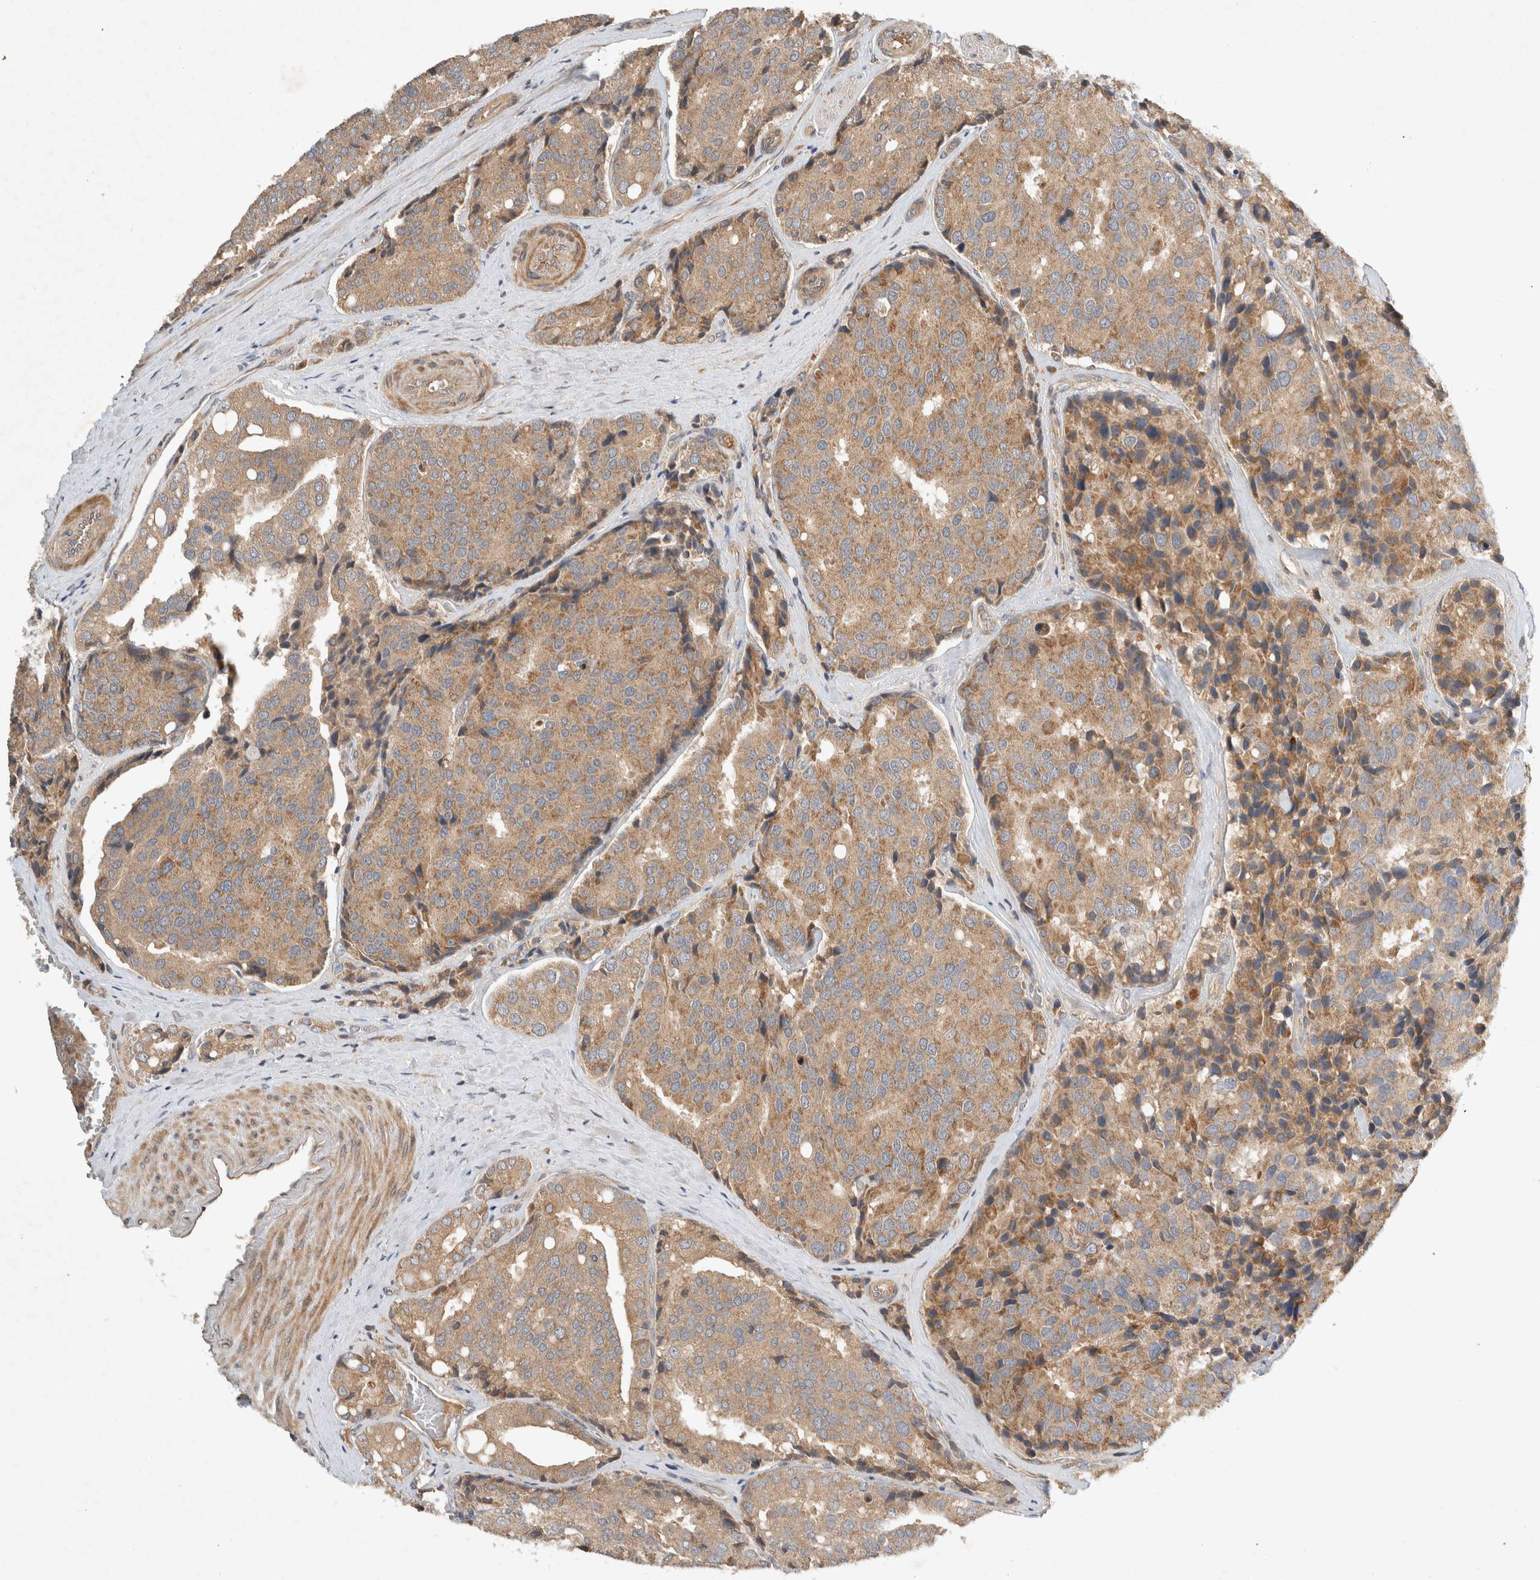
{"staining": {"intensity": "moderate", "quantity": ">75%", "location": "cytoplasmic/membranous"}, "tissue": "prostate cancer", "cell_type": "Tumor cells", "image_type": "cancer", "snomed": [{"axis": "morphology", "description": "Adenocarcinoma, High grade"}, {"axis": "topography", "description": "Prostate"}], "caption": "IHC histopathology image of prostate cancer (high-grade adenocarcinoma) stained for a protein (brown), which exhibits medium levels of moderate cytoplasmic/membranous positivity in about >75% of tumor cells.", "gene": "ARMC9", "patient": {"sex": "male", "age": 50}}